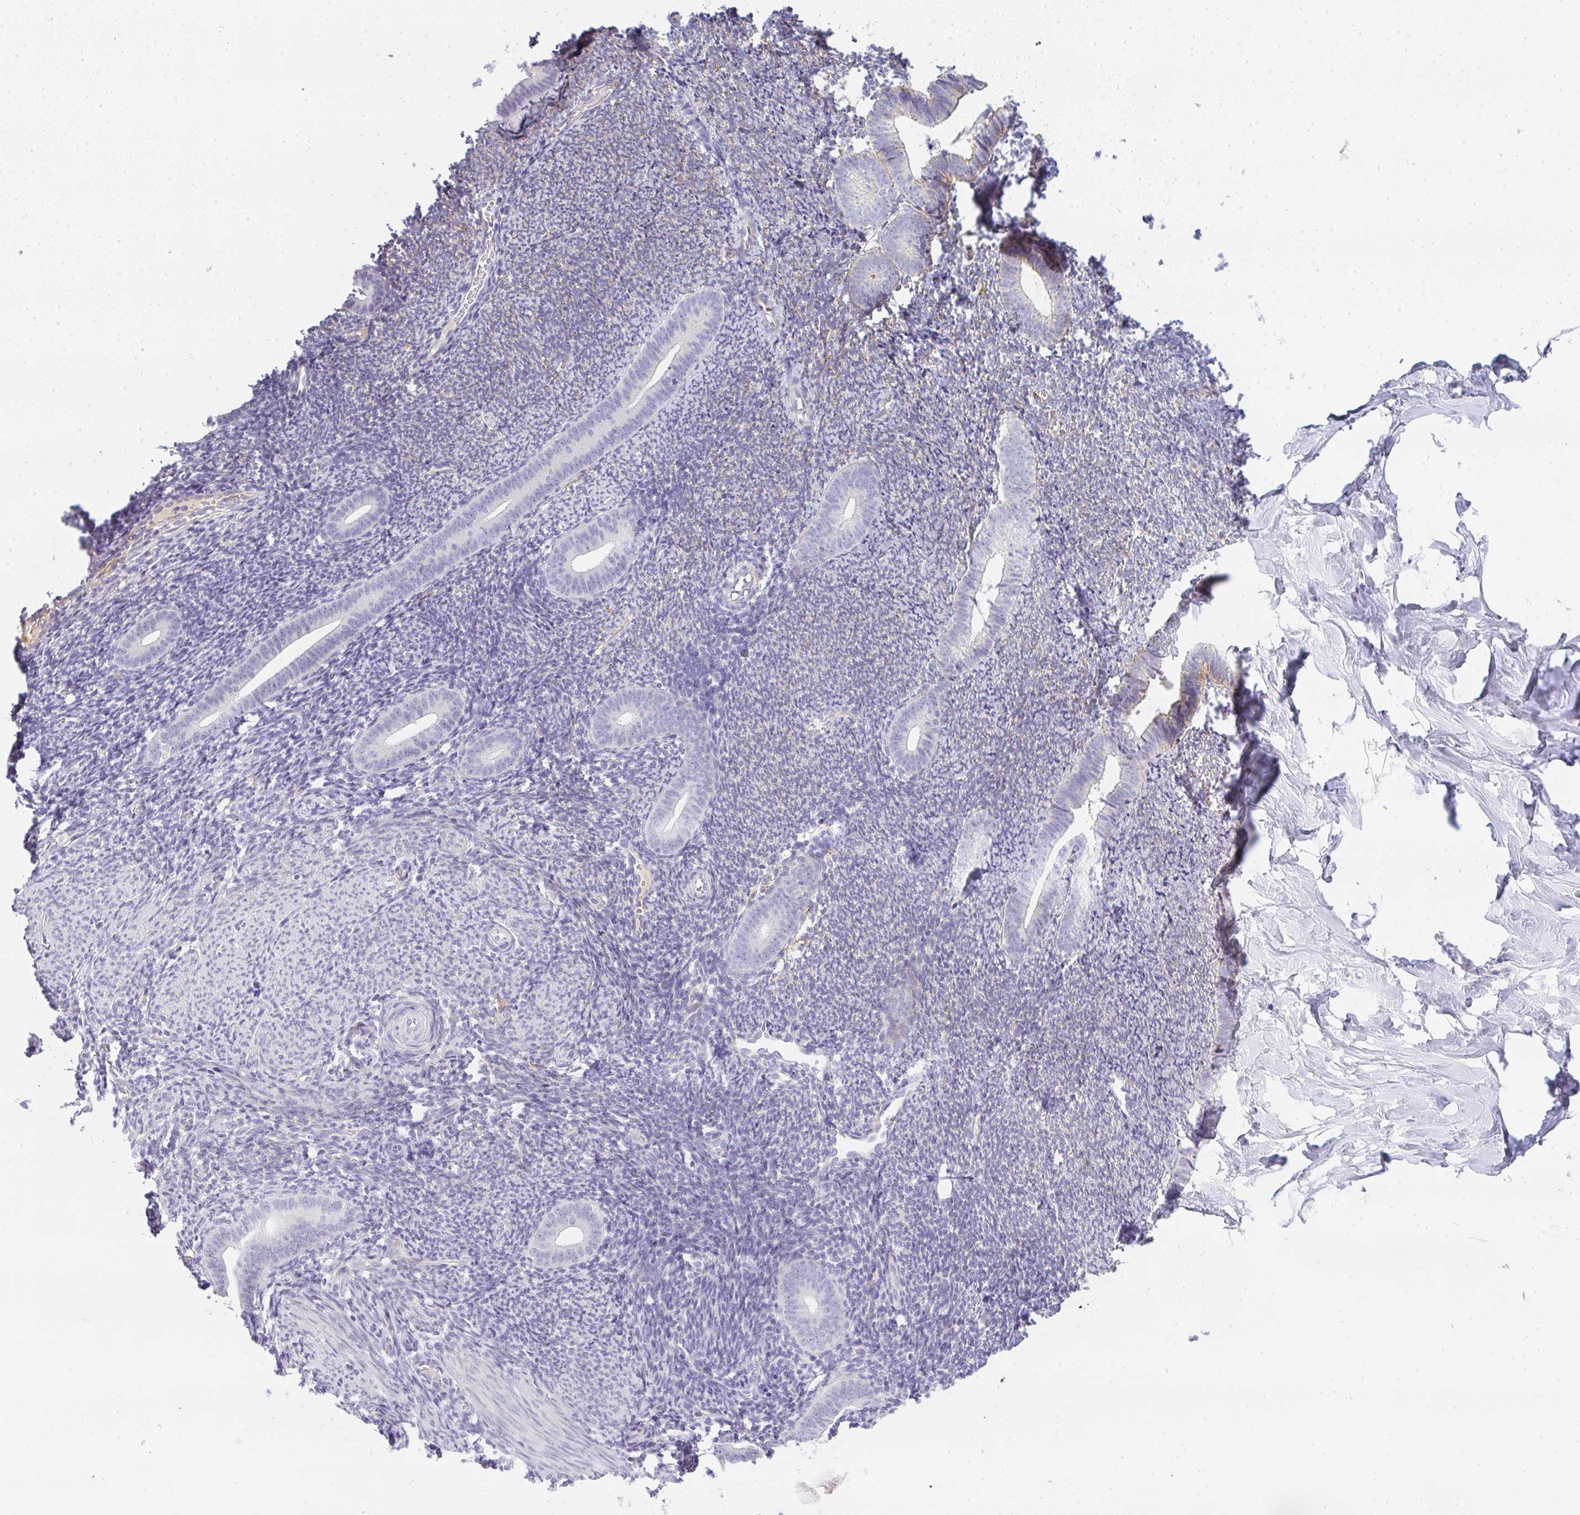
{"staining": {"intensity": "moderate", "quantity": "<25%", "location": "cytoplasmic/membranous"}, "tissue": "endometrium", "cell_type": "Cells in endometrial stroma", "image_type": "normal", "snomed": [{"axis": "morphology", "description": "Normal tissue, NOS"}, {"axis": "topography", "description": "Endometrium"}], "caption": "Brown immunohistochemical staining in benign human endometrium reveals moderate cytoplasmic/membranous staining in about <25% of cells in endometrial stroma. The staining is performed using DAB (3,3'-diaminobenzidine) brown chromogen to label protein expression. The nuclei are counter-stained blue using hematoxylin.", "gene": "LPAR4", "patient": {"sex": "female", "age": 39}}